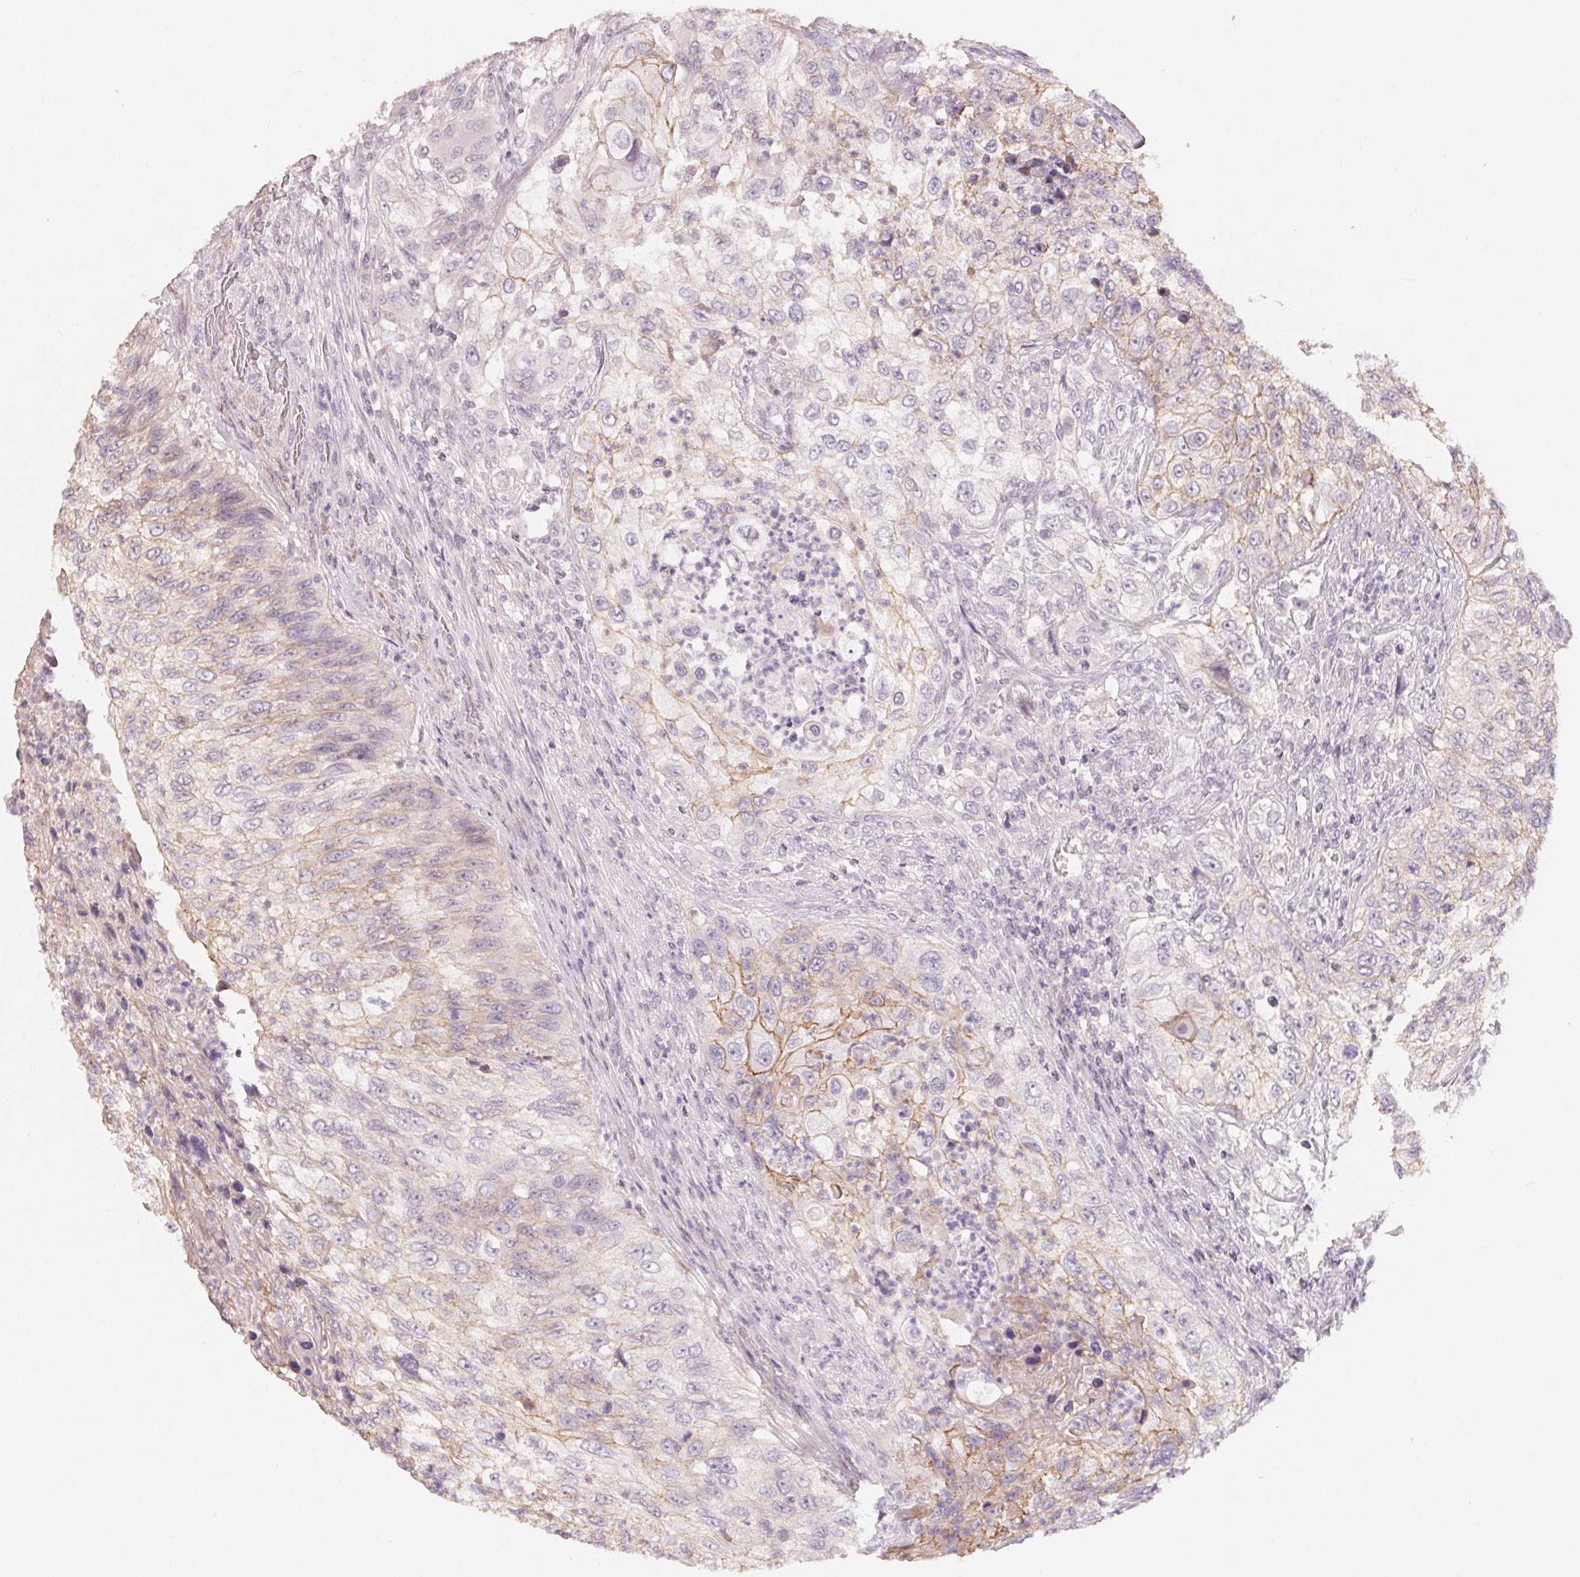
{"staining": {"intensity": "weak", "quantity": "25%-75%", "location": "cytoplasmic/membranous"}, "tissue": "urothelial cancer", "cell_type": "Tumor cells", "image_type": "cancer", "snomed": [{"axis": "morphology", "description": "Urothelial carcinoma, High grade"}, {"axis": "topography", "description": "Urinary bladder"}], "caption": "Immunohistochemistry image of neoplastic tissue: high-grade urothelial carcinoma stained using IHC reveals low levels of weak protein expression localized specifically in the cytoplasmic/membranous of tumor cells, appearing as a cytoplasmic/membranous brown color.", "gene": "TP53AIP1", "patient": {"sex": "female", "age": 60}}